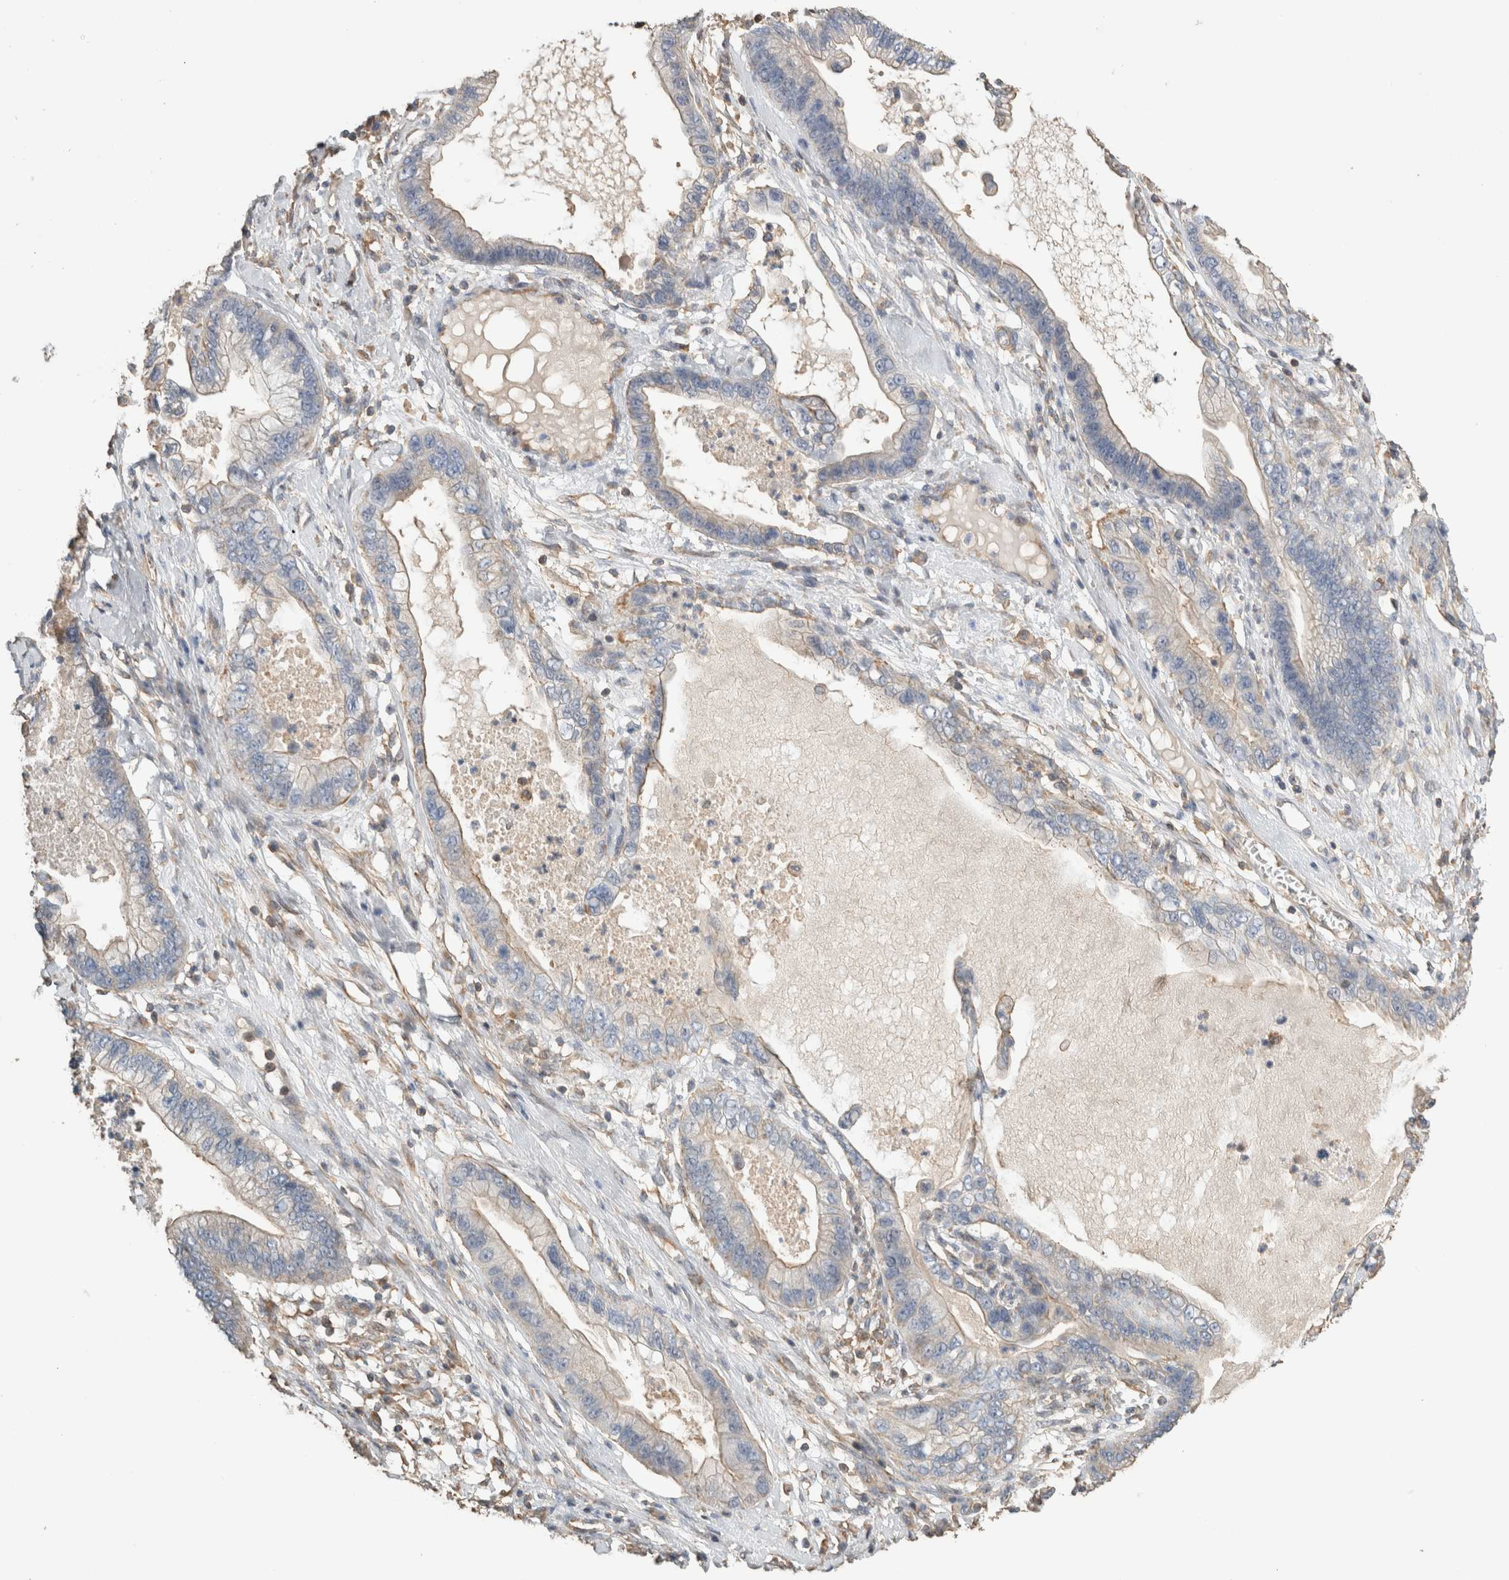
{"staining": {"intensity": "weak", "quantity": "<25%", "location": "cytoplasmic/membranous"}, "tissue": "cervical cancer", "cell_type": "Tumor cells", "image_type": "cancer", "snomed": [{"axis": "morphology", "description": "Adenocarcinoma, NOS"}, {"axis": "topography", "description": "Cervix"}], "caption": "DAB (3,3'-diaminobenzidine) immunohistochemical staining of human cervical cancer reveals no significant staining in tumor cells. (DAB immunohistochemistry visualized using brightfield microscopy, high magnification).", "gene": "EIF4G3", "patient": {"sex": "female", "age": 44}}